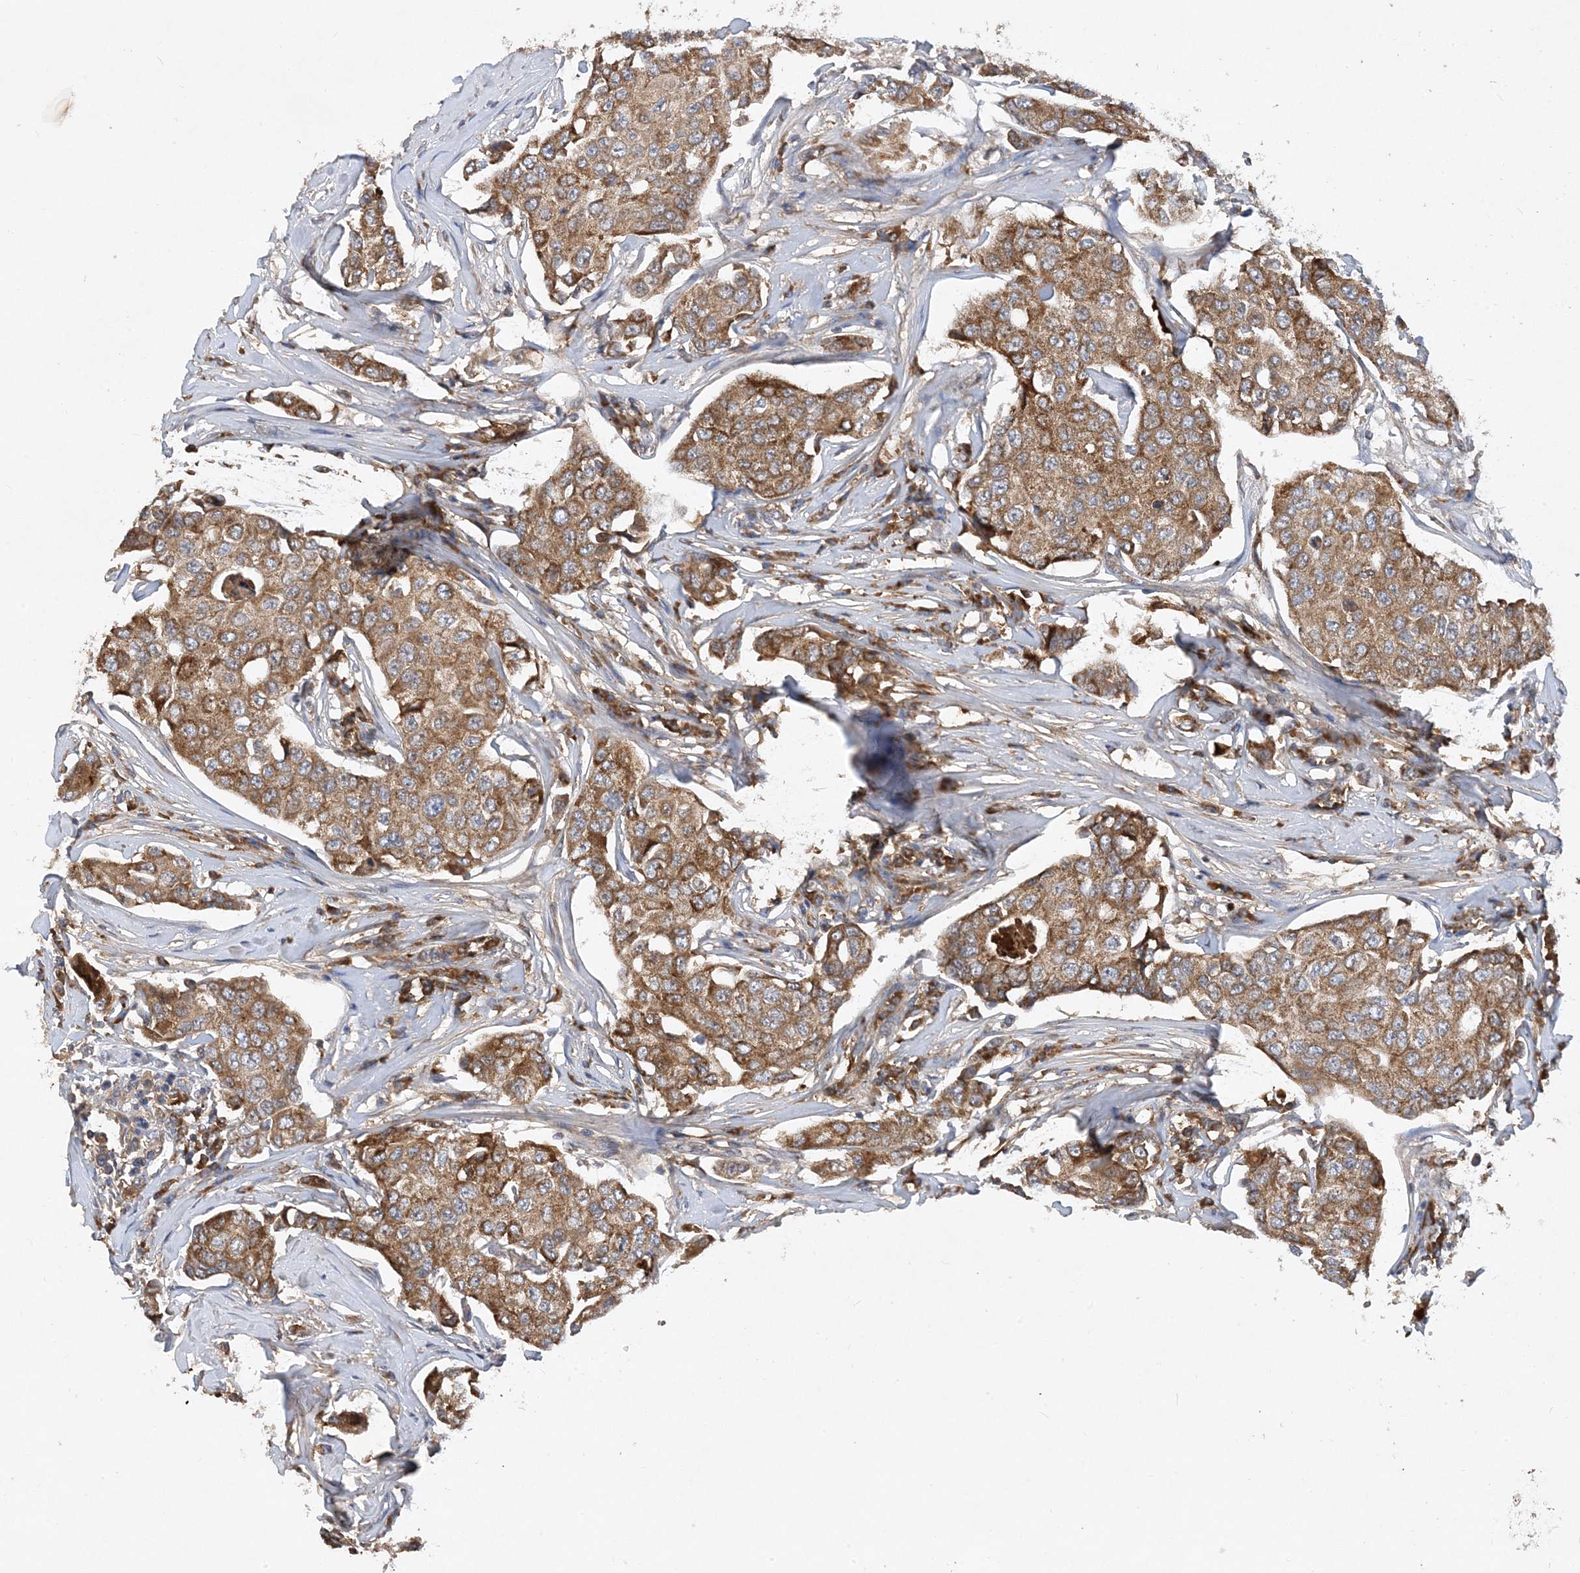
{"staining": {"intensity": "moderate", "quantity": ">75%", "location": "cytoplasmic/membranous"}, "tissue": "breast cancer", "cell_type": "Tumor cells", "image_type": "cancer", "snomed": [{"axis": "morphology", "description": "Duct carcinoma"}, {"axis": "topography", "description": "Breast"}], "caption": "Human breast invasive ductal carcinoma stained with a protein marker exhibits moderate staining in tumor cells.", "gene": "STK19", "patient": {"sex": "female", "age": 80}}